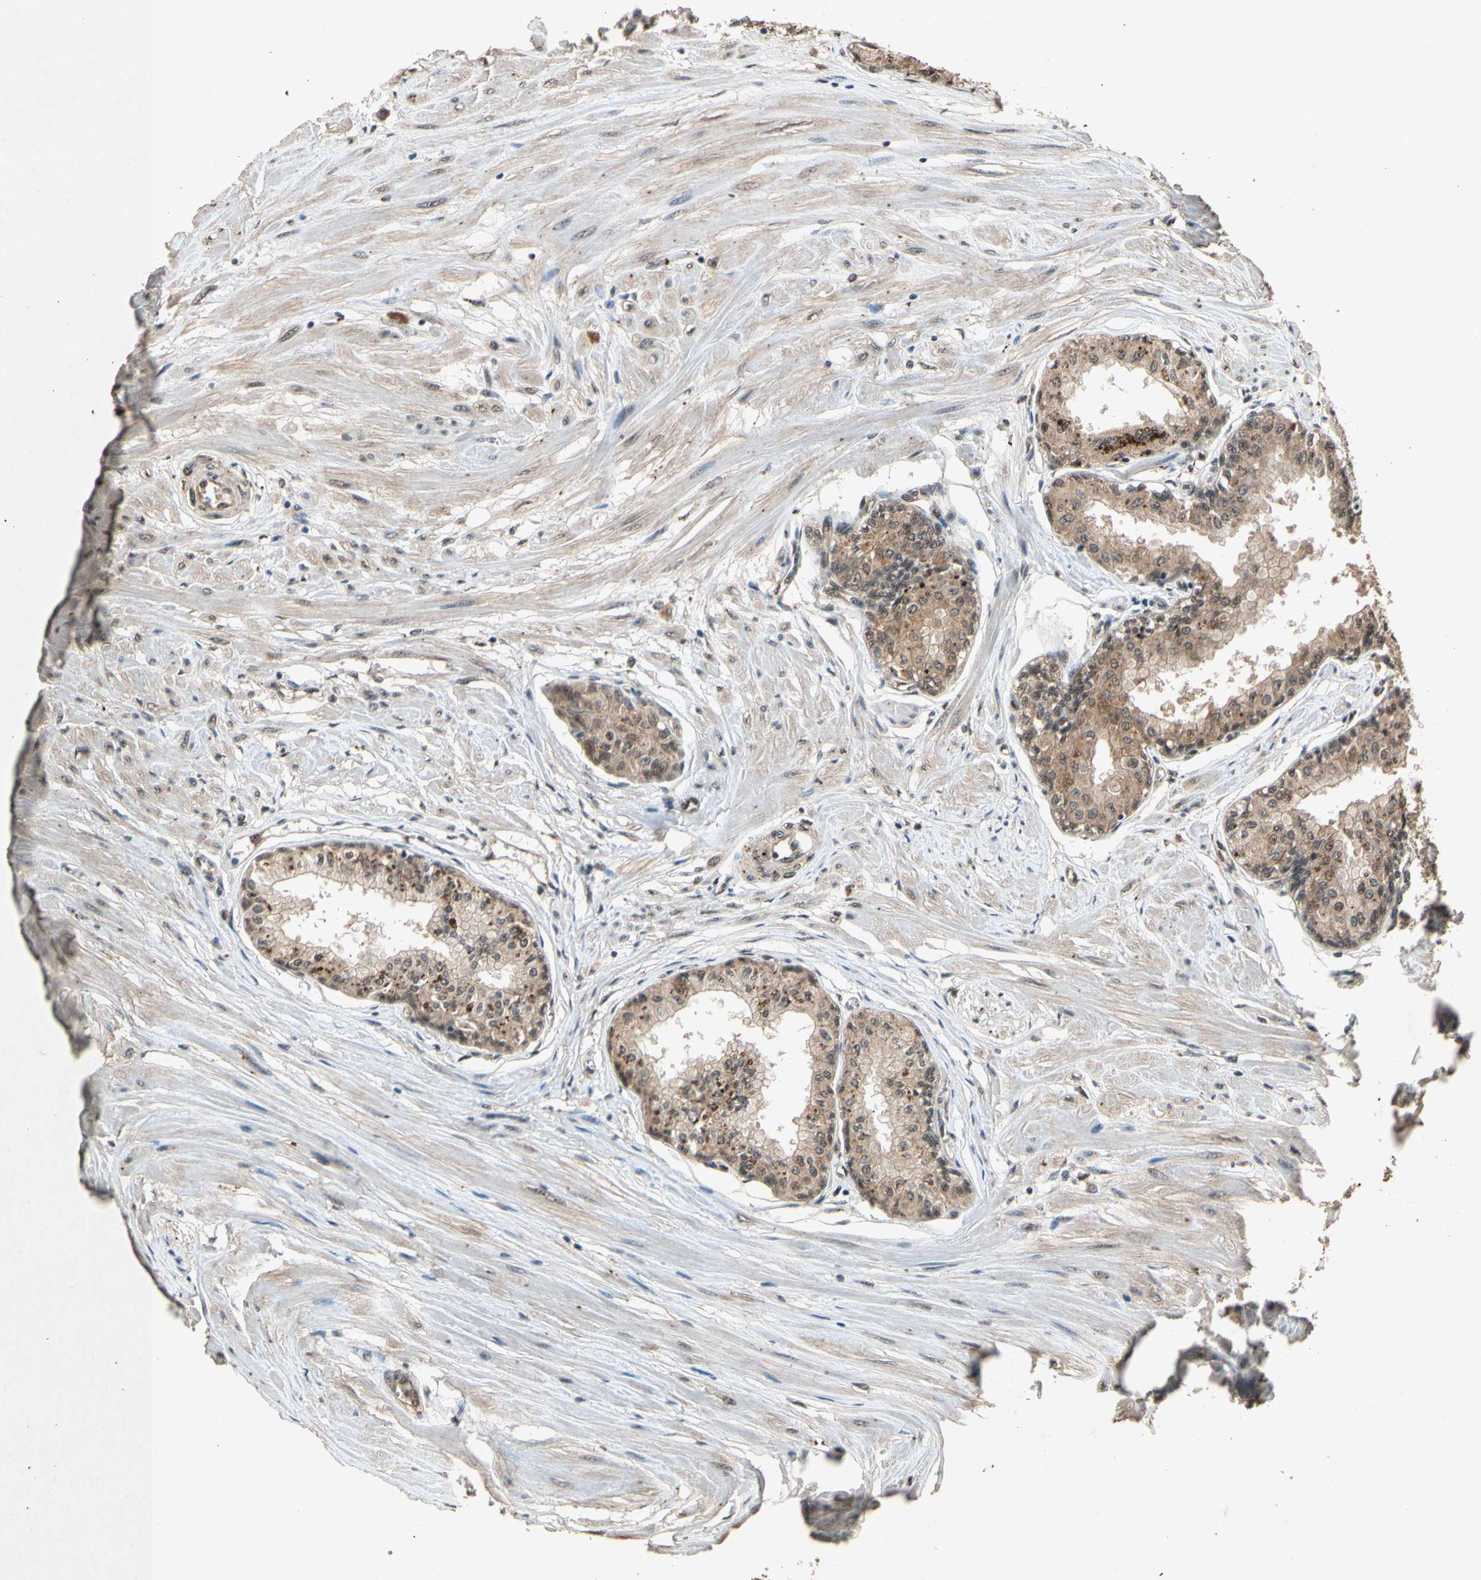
{"staining": {"intensity": "moderate", "quantity": ">75%", "location": "cytoplasmic/membranous,nuclear"}, "tissue": "prostate", "cell_type": "Glandular cells", "image_type": "normal", "snomed": [{"axis": "morphology", "description": "Normal tissue, NOS"}, {"axis": "topography", "description": "Prostate"}, {"axis": "topography", "description": "Seminal veicle"}], "caption": "Human prostate stained with a brown dye exhibits moderate cytoplasmic/membranous,nuclear positive expression in about >75% of glandular cells.", "gene": "PML", "patient": {"sex": "male", "age": 60}}